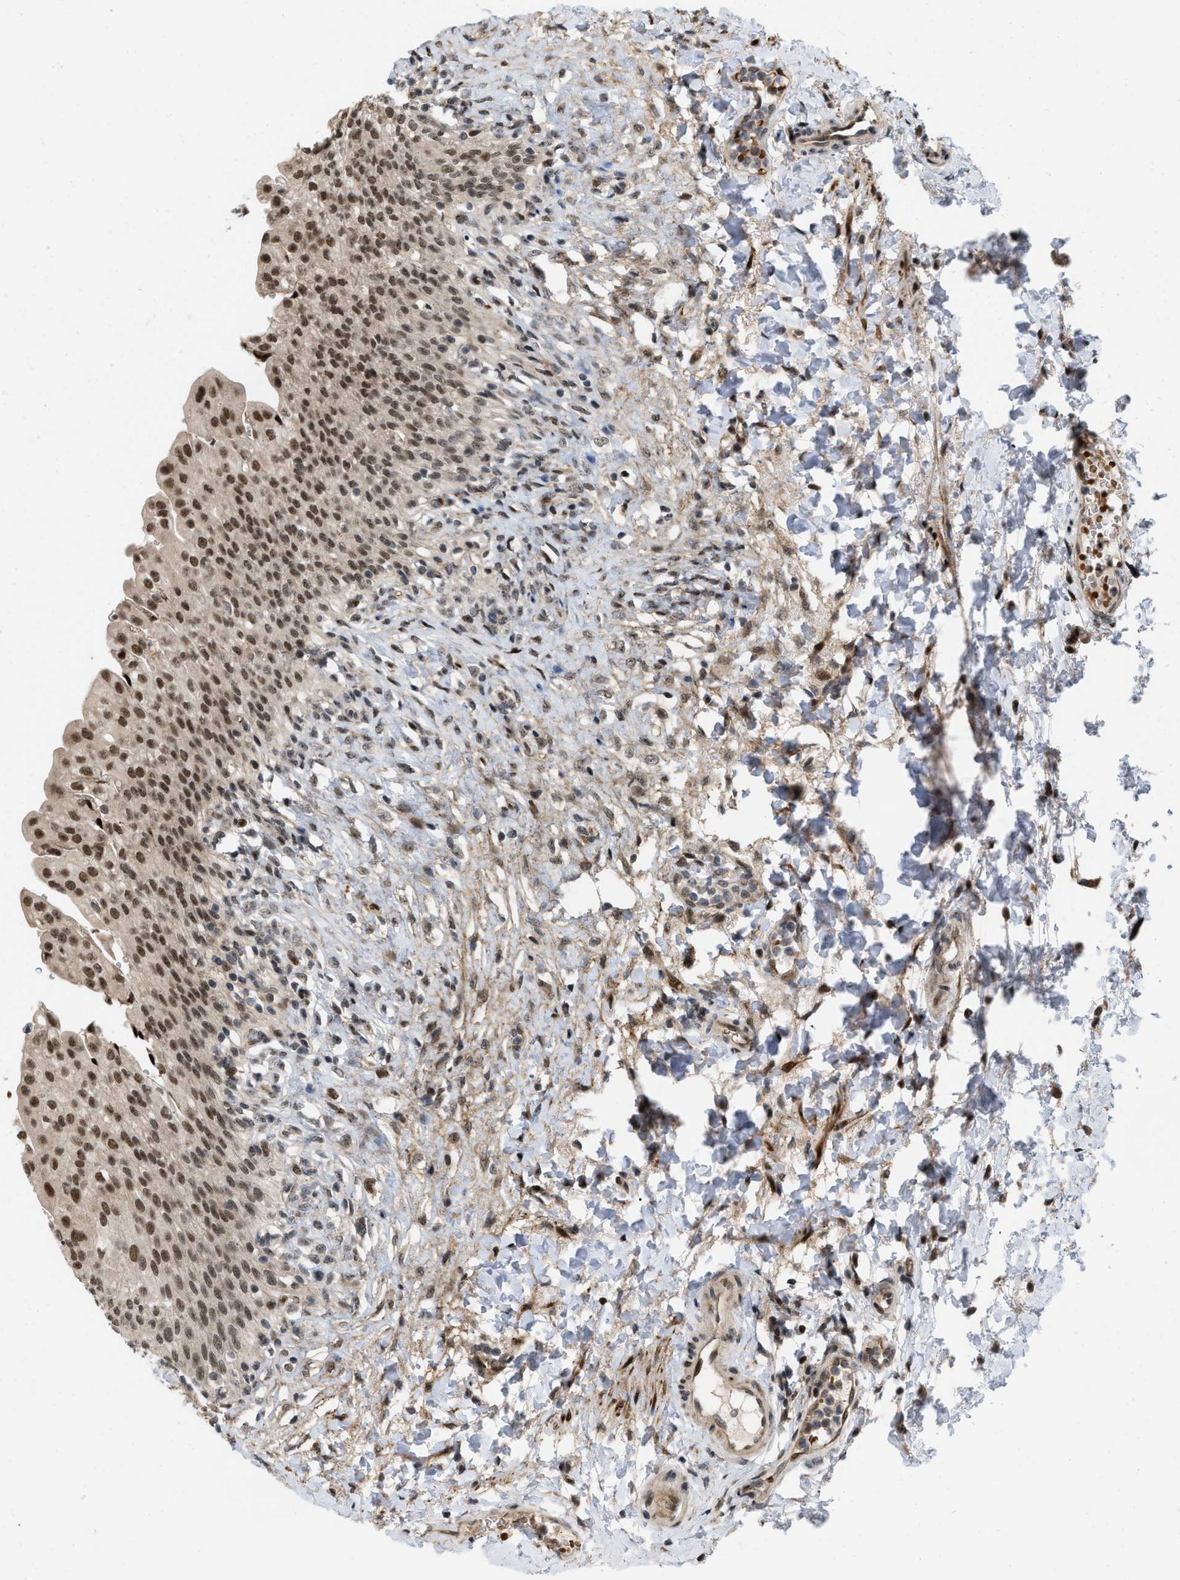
{"staining": {"intensity": "strong", "quantity": ">75%", "location": "nuclear"}, "tissue": "urinary bladder", "cell_type": "Urothelial cells", "image_type": "normal", "snomed": [{"axis": "morphology", "description": "Urothelial carcinoma, High grade"}, {"axis": "topography", "description": "Urinary bladder"}], "caption": "Immunohistochemistry (IHC) micrograph of unremarkable urinary bladder stained for a protein (brown), which reveals high levels of strong nuclear staining in about >75% of urothelial cells.", "gene": "ANKRD11", "patient": {"sex": "male", "age": 46}}